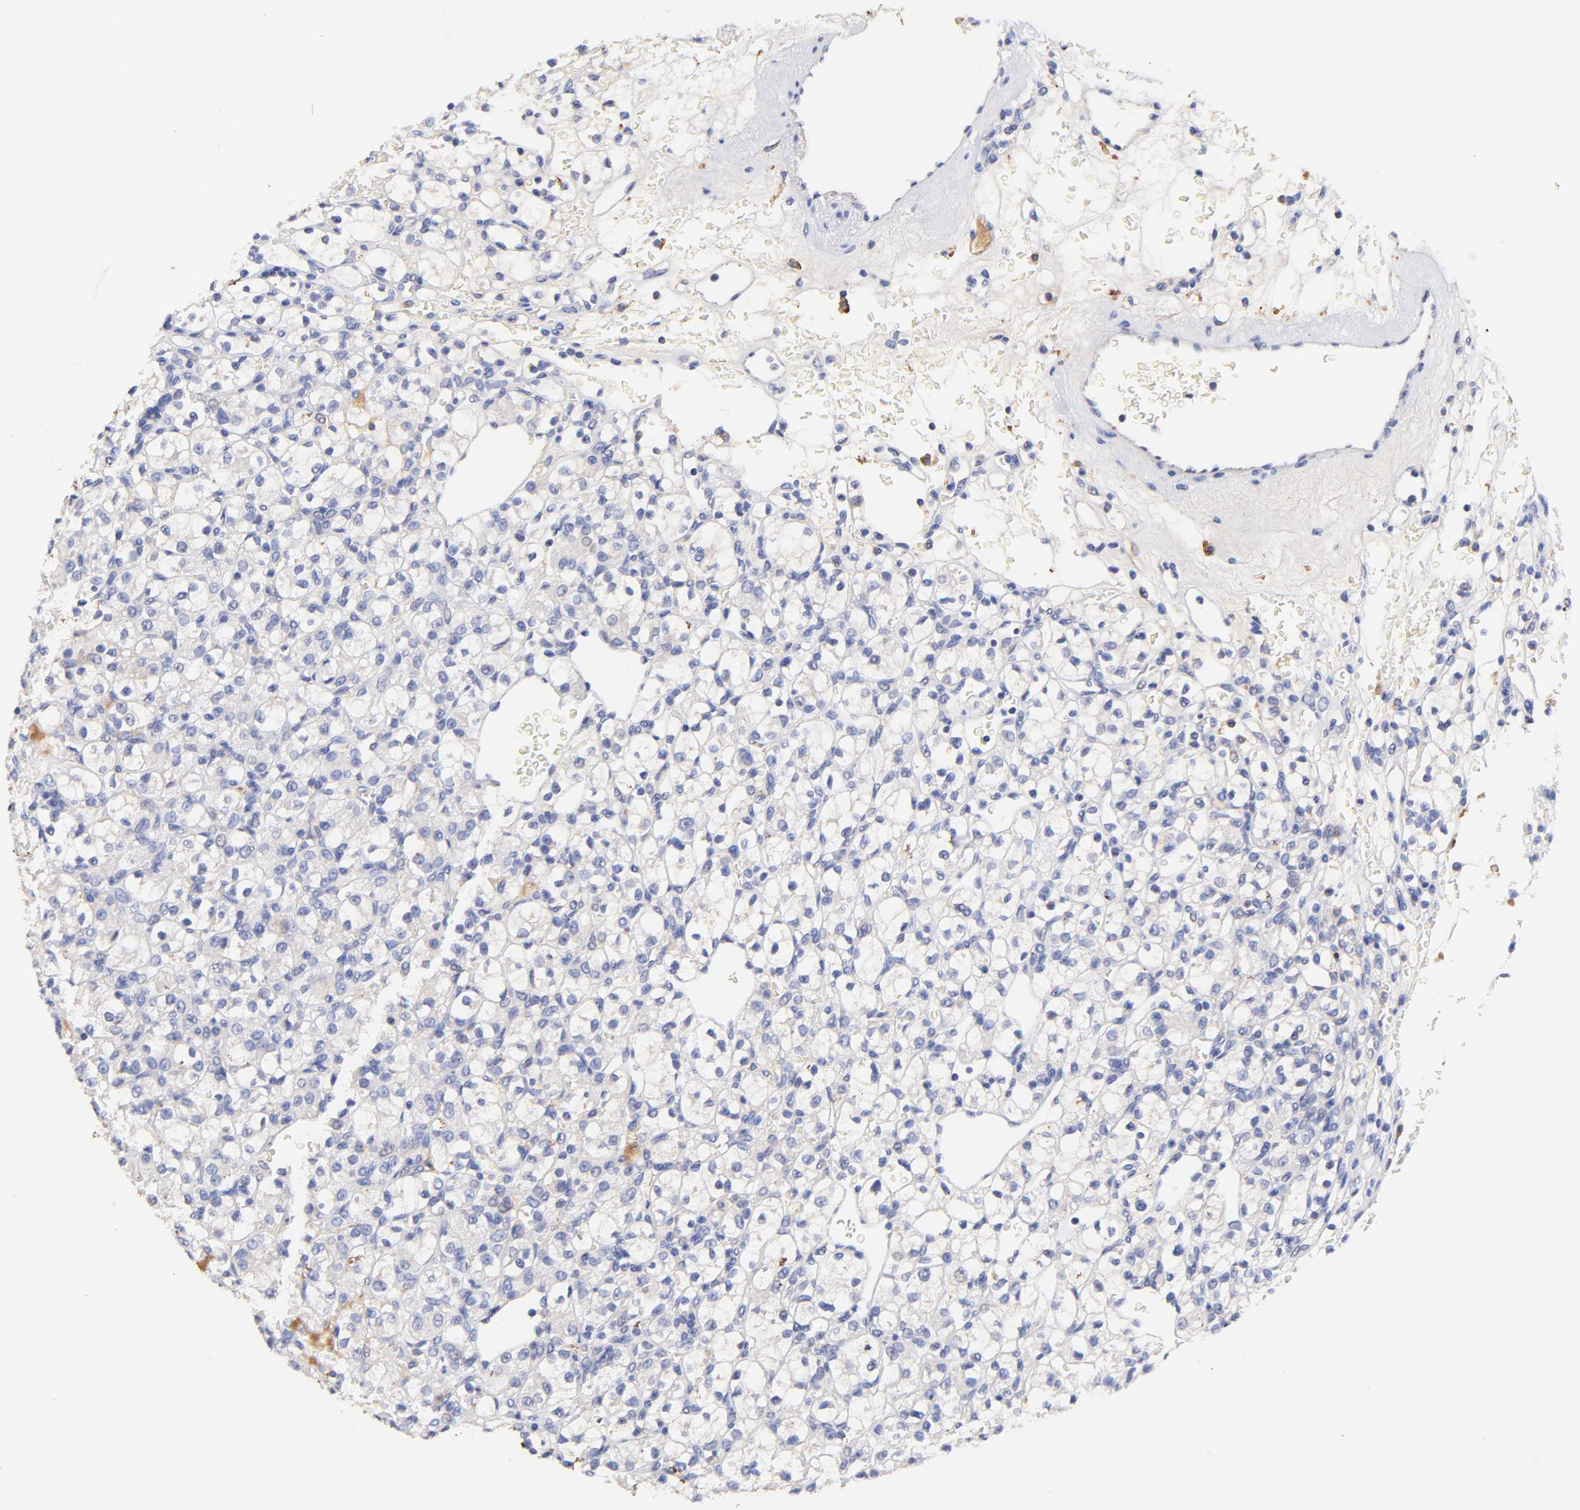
{"staining": {"intensity": "negative", "quantity": "none", "location": "none"}, "tissue": "renal cancer", "cell_type": "Tumor cells", "image_type": "cancer", "snomed": [{"axis": "morphology", "description": "Adenocarcinoma, NOS"}, {"axis": "topography", "description": "Kidney"}], "caption": "DAB (3,3'-diaminobenzidine) immunohistochemical staining of adenocarcinoma (renal) demonstrates no significant positivity in tumor cells.", "gene": "IGLV7-43", "patient": {"sex": "female", "age": 62}}